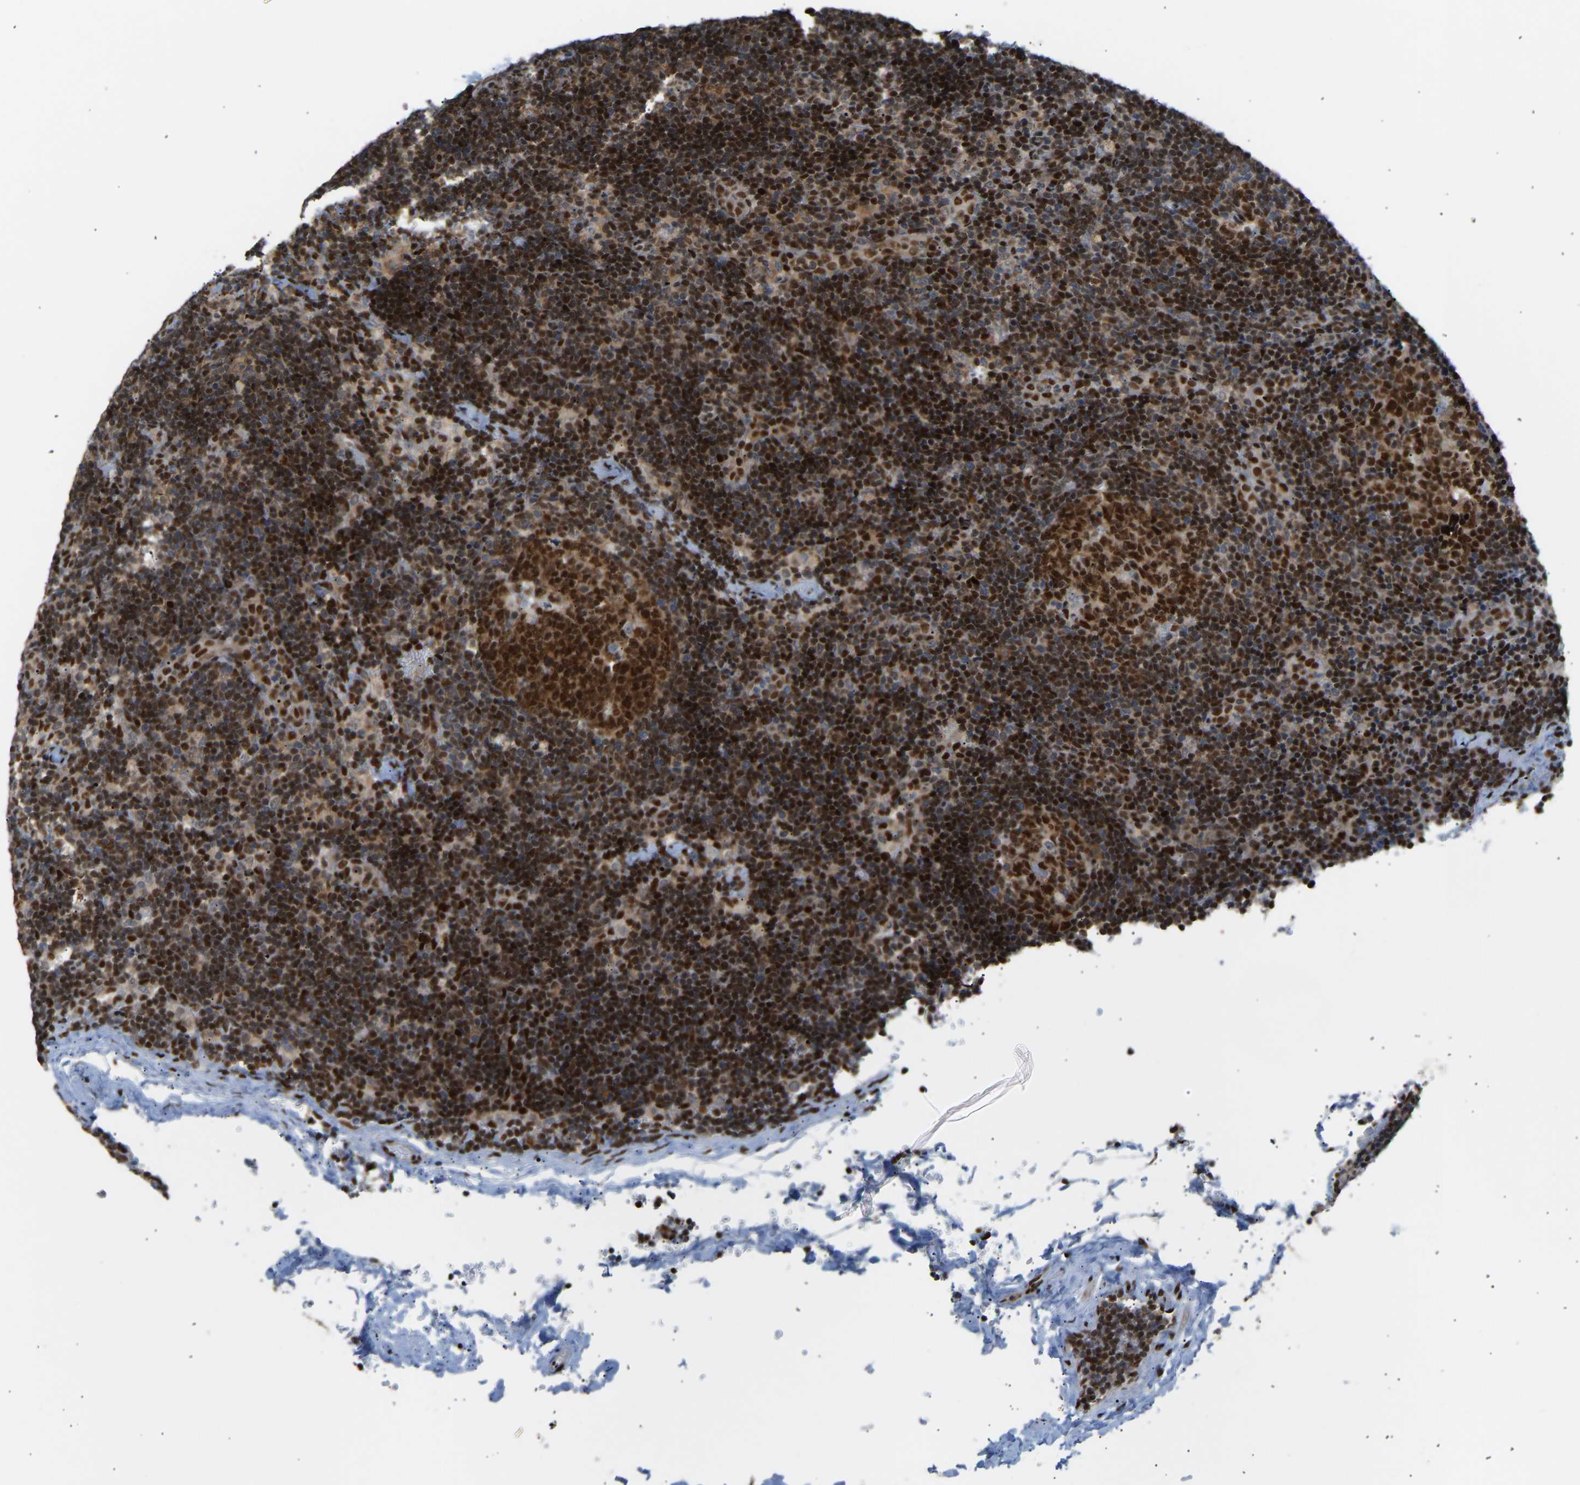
{"staining": {"intensity": "strong", "quantity": ">75%", "location": "cytoplasmic/membranous,nuclear"}, "tissue": "lymph node", "cell_type": "Germinal center cells", "image_type": "normal", "snomed": [{"axis": "morphology", "description": "Normal tissue, NOS"}, {"axis": "topography", "description": "Lymph node"}], "caption": "Human lymph node stained for a protein (brown) displays strong cytoplasmic/membranous,nuclear positive staining in about >75% of germinal center cells.", "gene": "SSBP2", "patient": {"sex": "female", "age": 14}}